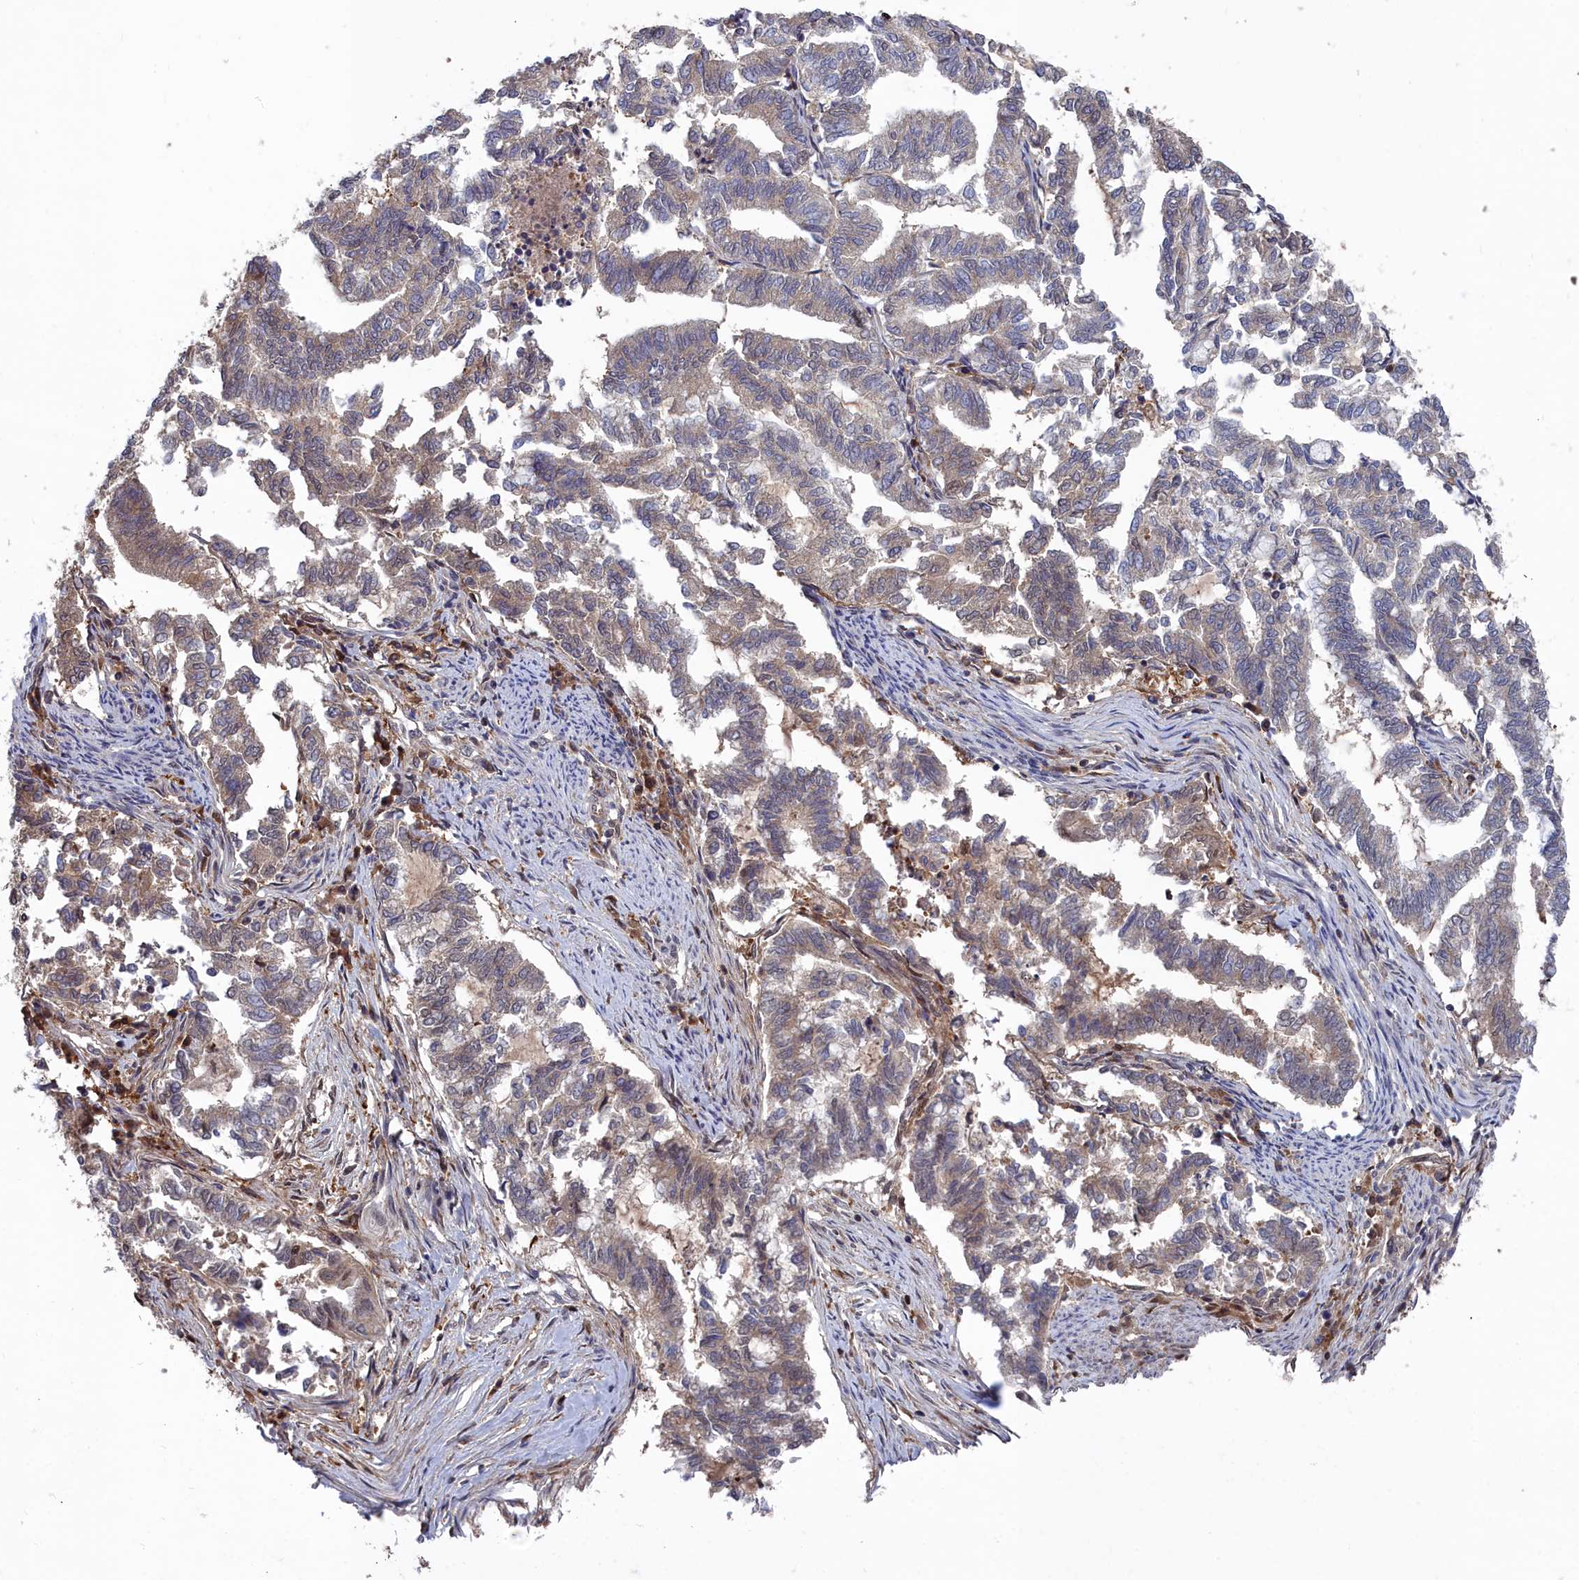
{"staining": {"intensity": "weak", "quantity": "<25%", "location": "cytoplasmic/membranous"}, "tissue": "endometrial cancer", "cell_type": "Tumor cells", "image_type": "cancer", "snomed": [{"axis": "morphology", "description": "Adenocarcinoma, NOS"}, {"axis": "topography", "description": "Endometrium"}], "caption": "Tumor cells show no significant staining in endometrial cancer (adenocarcinoma).", "gene": "GFRA2", "patient": {"sex": "female", "age": 79}}